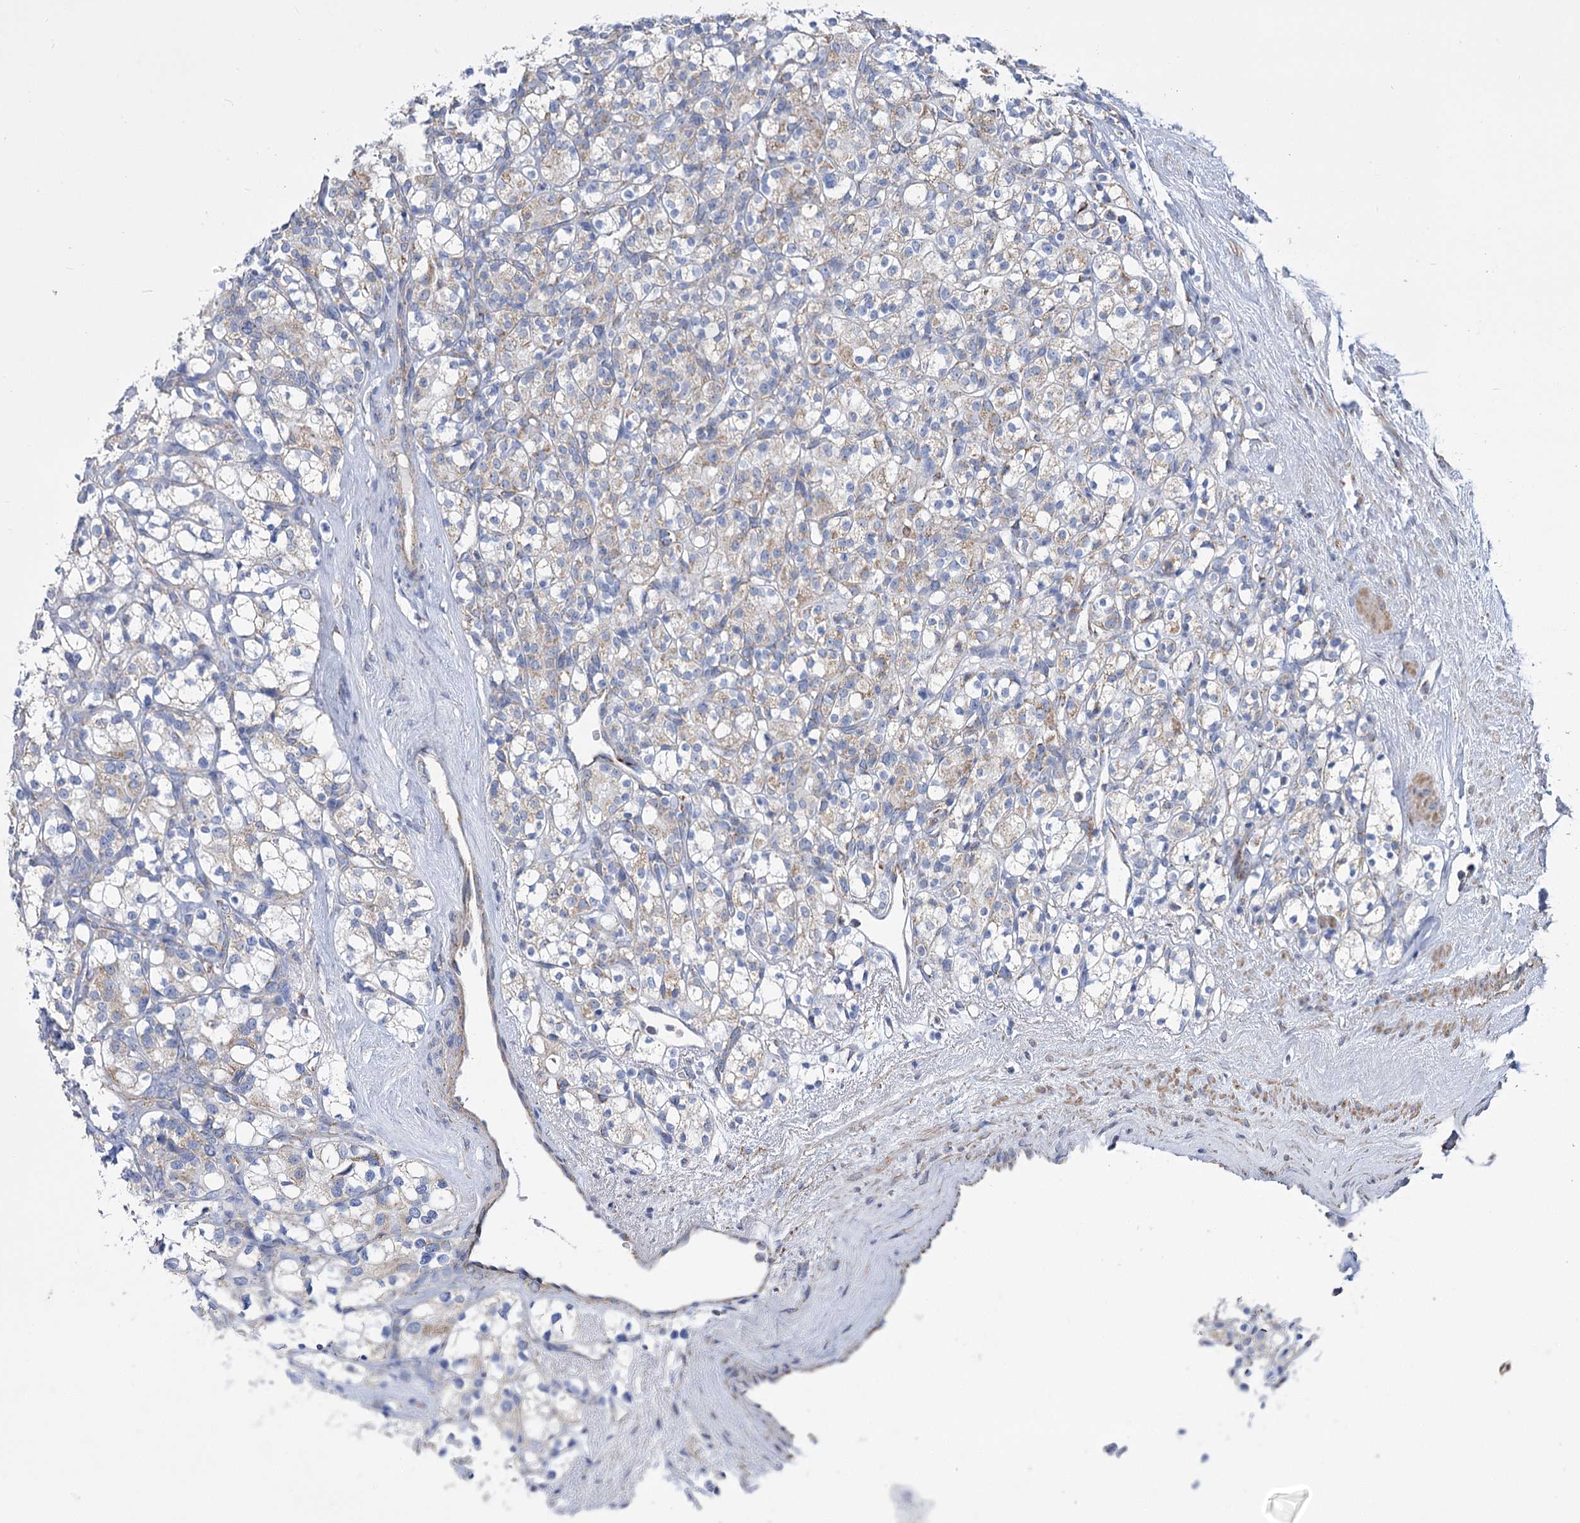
{"staining": {"intensity": "weak", "quantity": "<25%", "location": "cytoplasmic/membranous"}, "tissue": "renal cancer", "cell_type": "Tumor cells", "image_type": "cancer", "snomed": [{"axis": "morphology", "description": "Adenocarcinoma, NOS"}, {"axis": "topography", "description": "Kidney"}], "caption": "IHC photomicrograph of human adenocarcinoma (renal) stained for a protein (brown), which displays no positivity in tumor cells. (Brightfield microscopy of DAB immunohistochemistry (IHC) at high magnification).", "gene": "PDHB", "patient": {"sex": "male", "age": 77}}